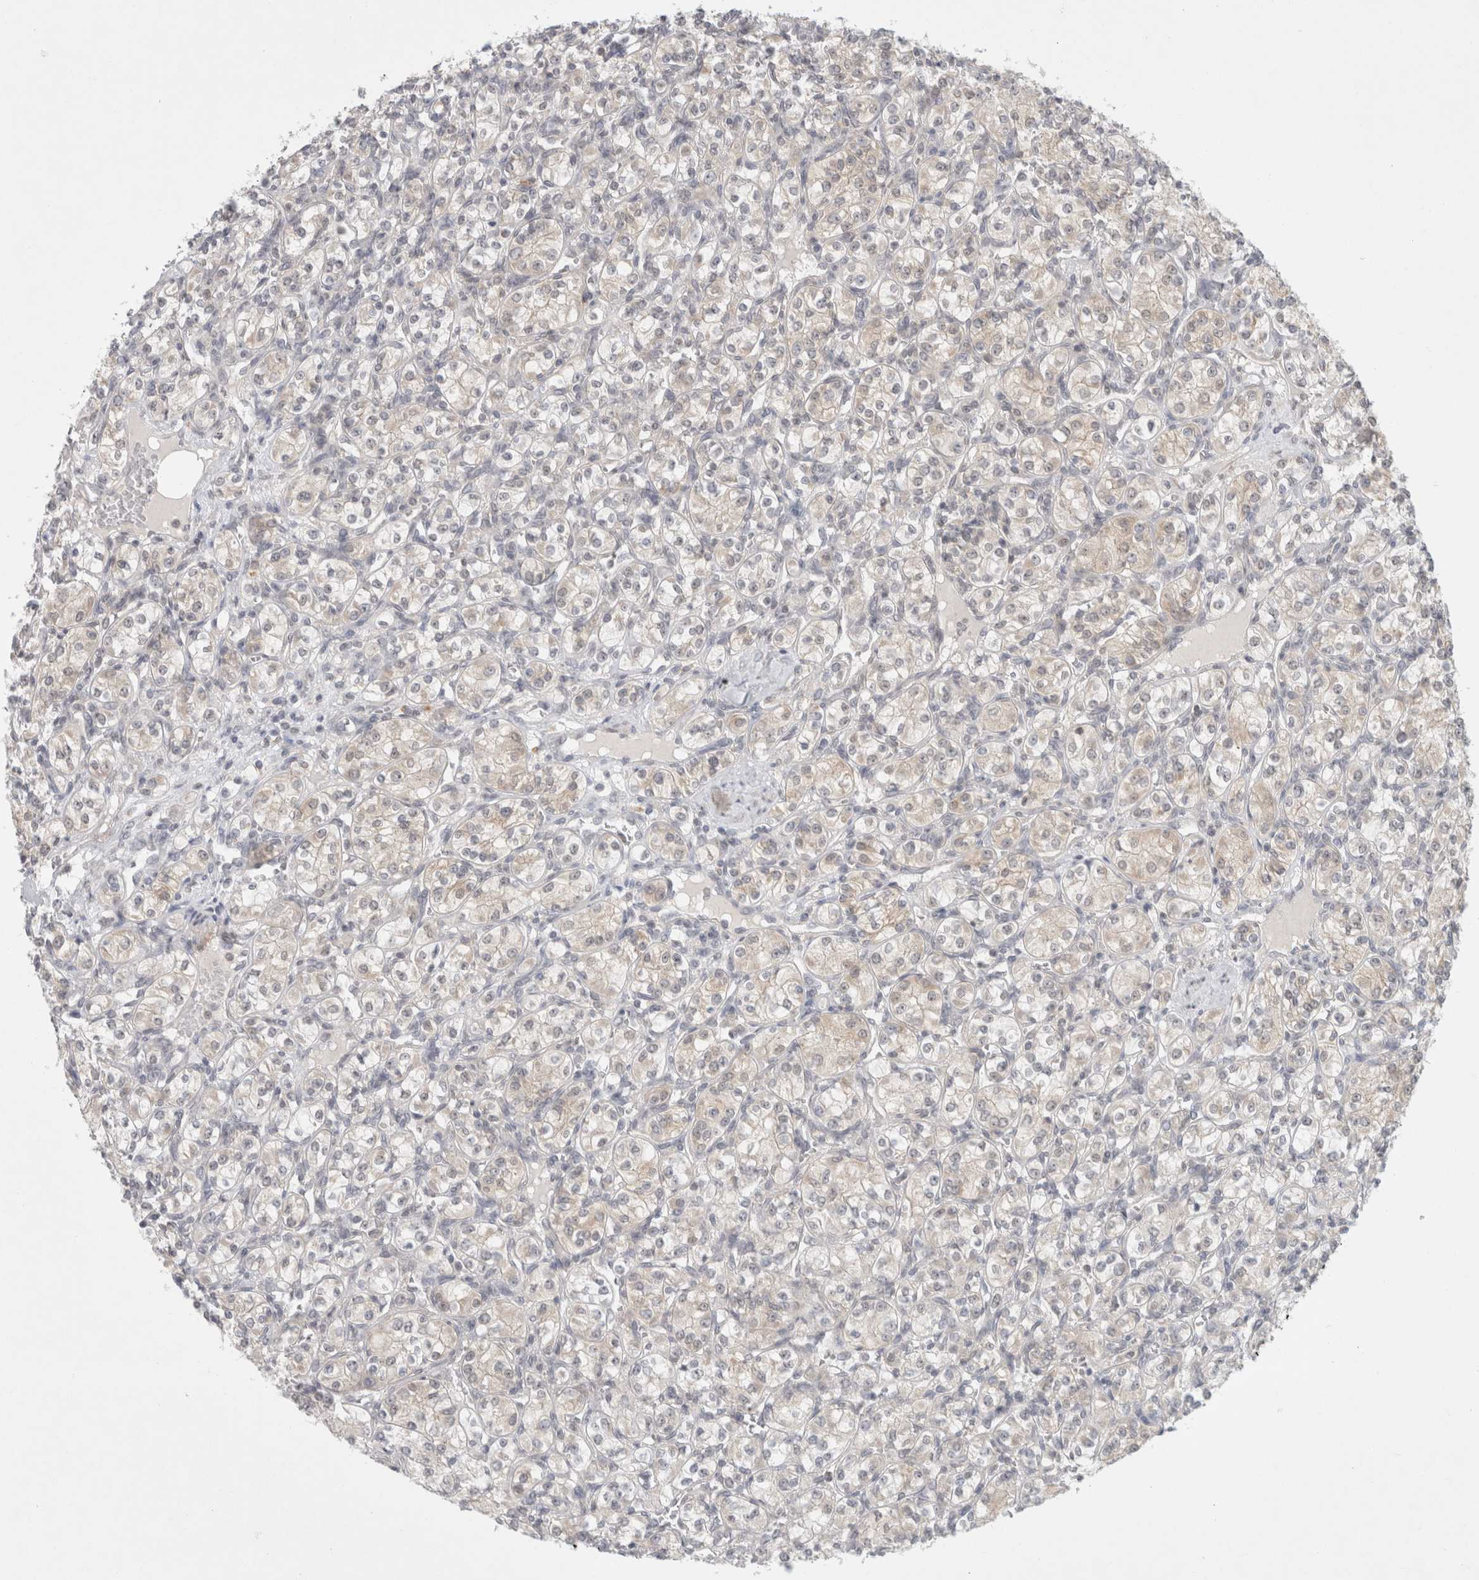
{"staining": {"intensity": "negative", "quantity": "none", "location": "none"}, "tissue": "renal cancer", "cell_type": "Tumor cells", "image_type": "cancer", "snomed": [{"axis": "morphology", "description": "Adenocarcinoma, NOS"}, {"axis": "topography", "description": "Kidney"}], "caption": "This image is of renal adenocarcinoma stained with immunohistochemistry to label a protein in brown with the nuclei are counter-stained blue. There is no positivity in tumor cells.", "gene": "FBXO42", "patient": {"sex": "male", "age": 77}}